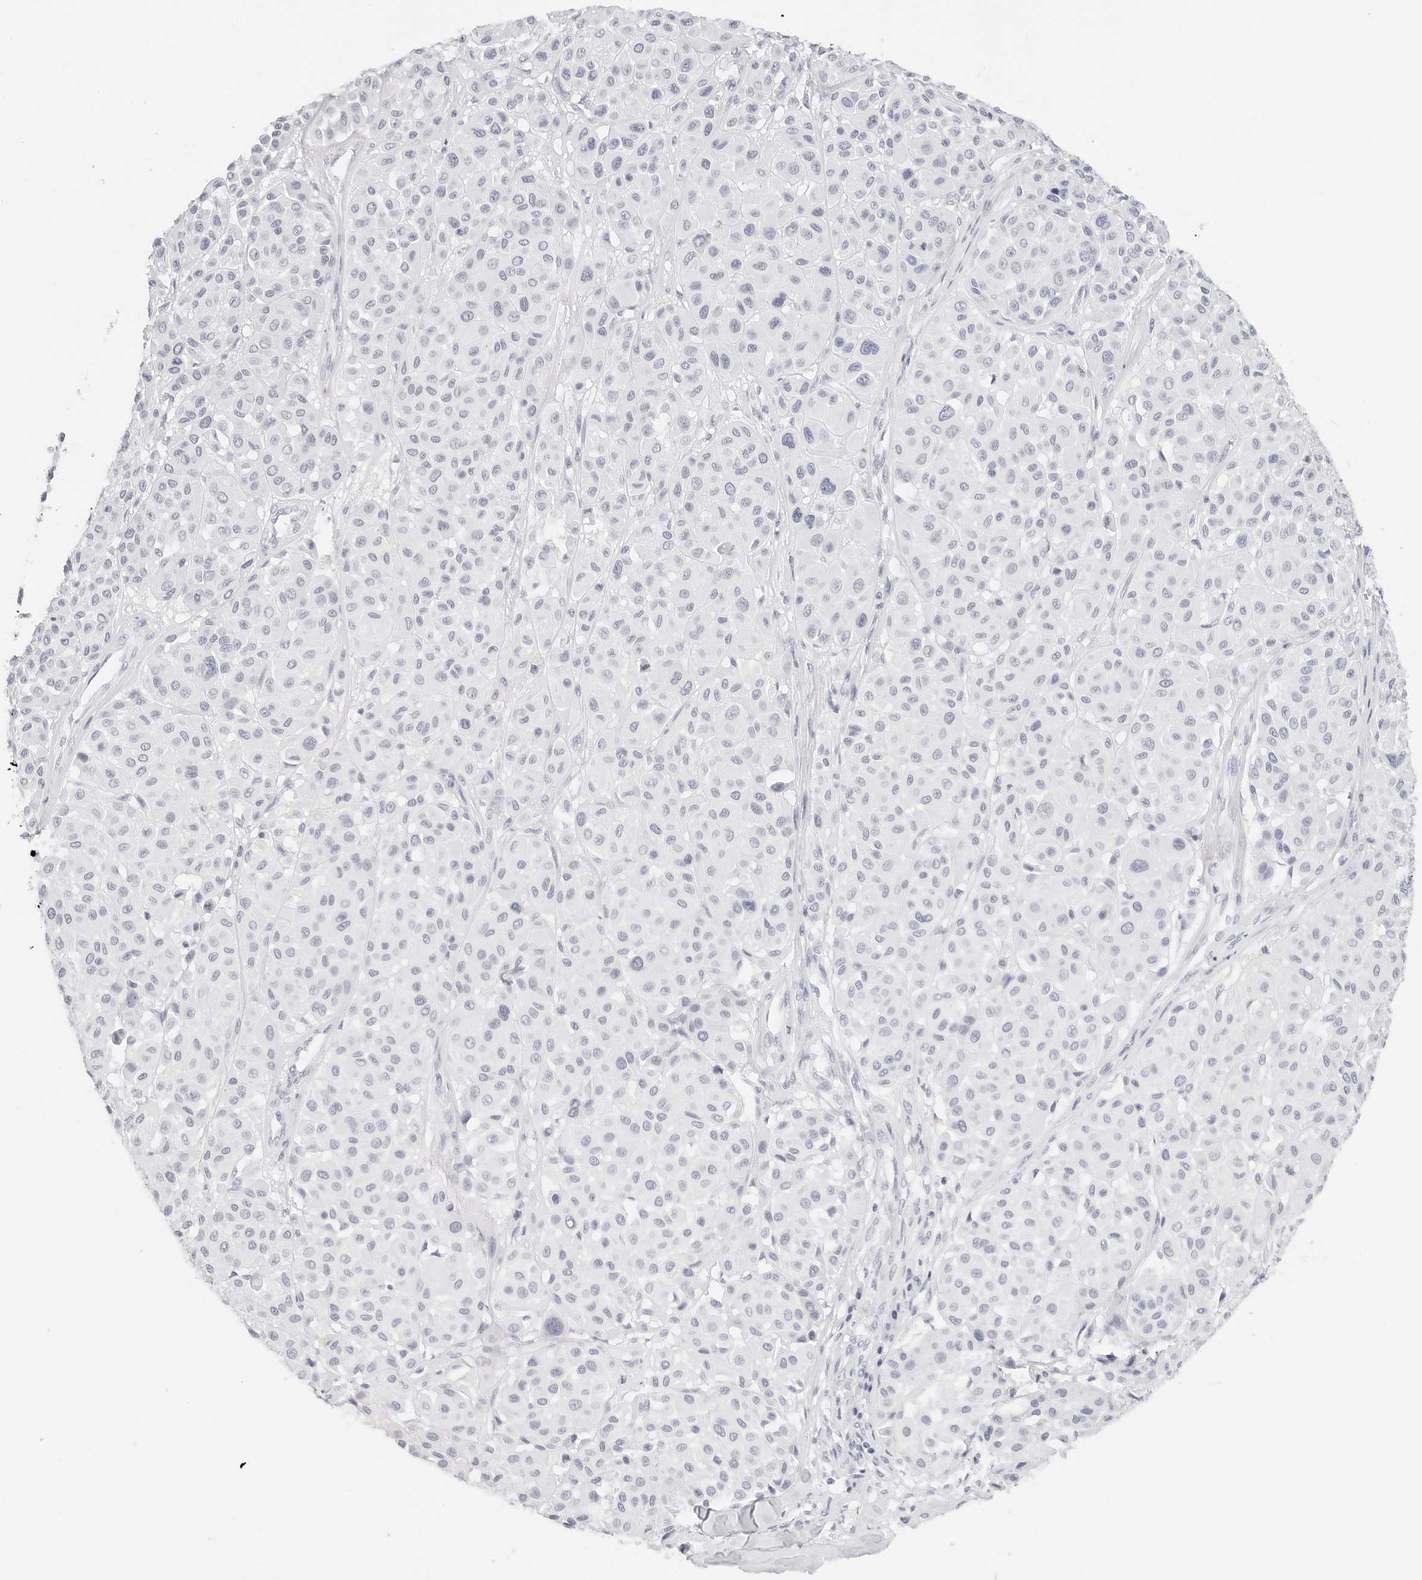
{"staining": {"intensity": "negative", "quantity": "none", "location": "none"}, "tissue": "melanoma", "cell_type": "Tumor cells", "image_type": "cancer", "snomed": [{"axis": "morphology", "description": "Malignant melanoma, Metastatic site"}, {"axis": "topography", "description": "Soft tissue"}], "caption": "This is an immunohistochemistry (IHC) micrograph of melanoma. There is no staining in tumor cells.", "gene": "TFF2", "patient": {"sex": "male", "age": 41}}